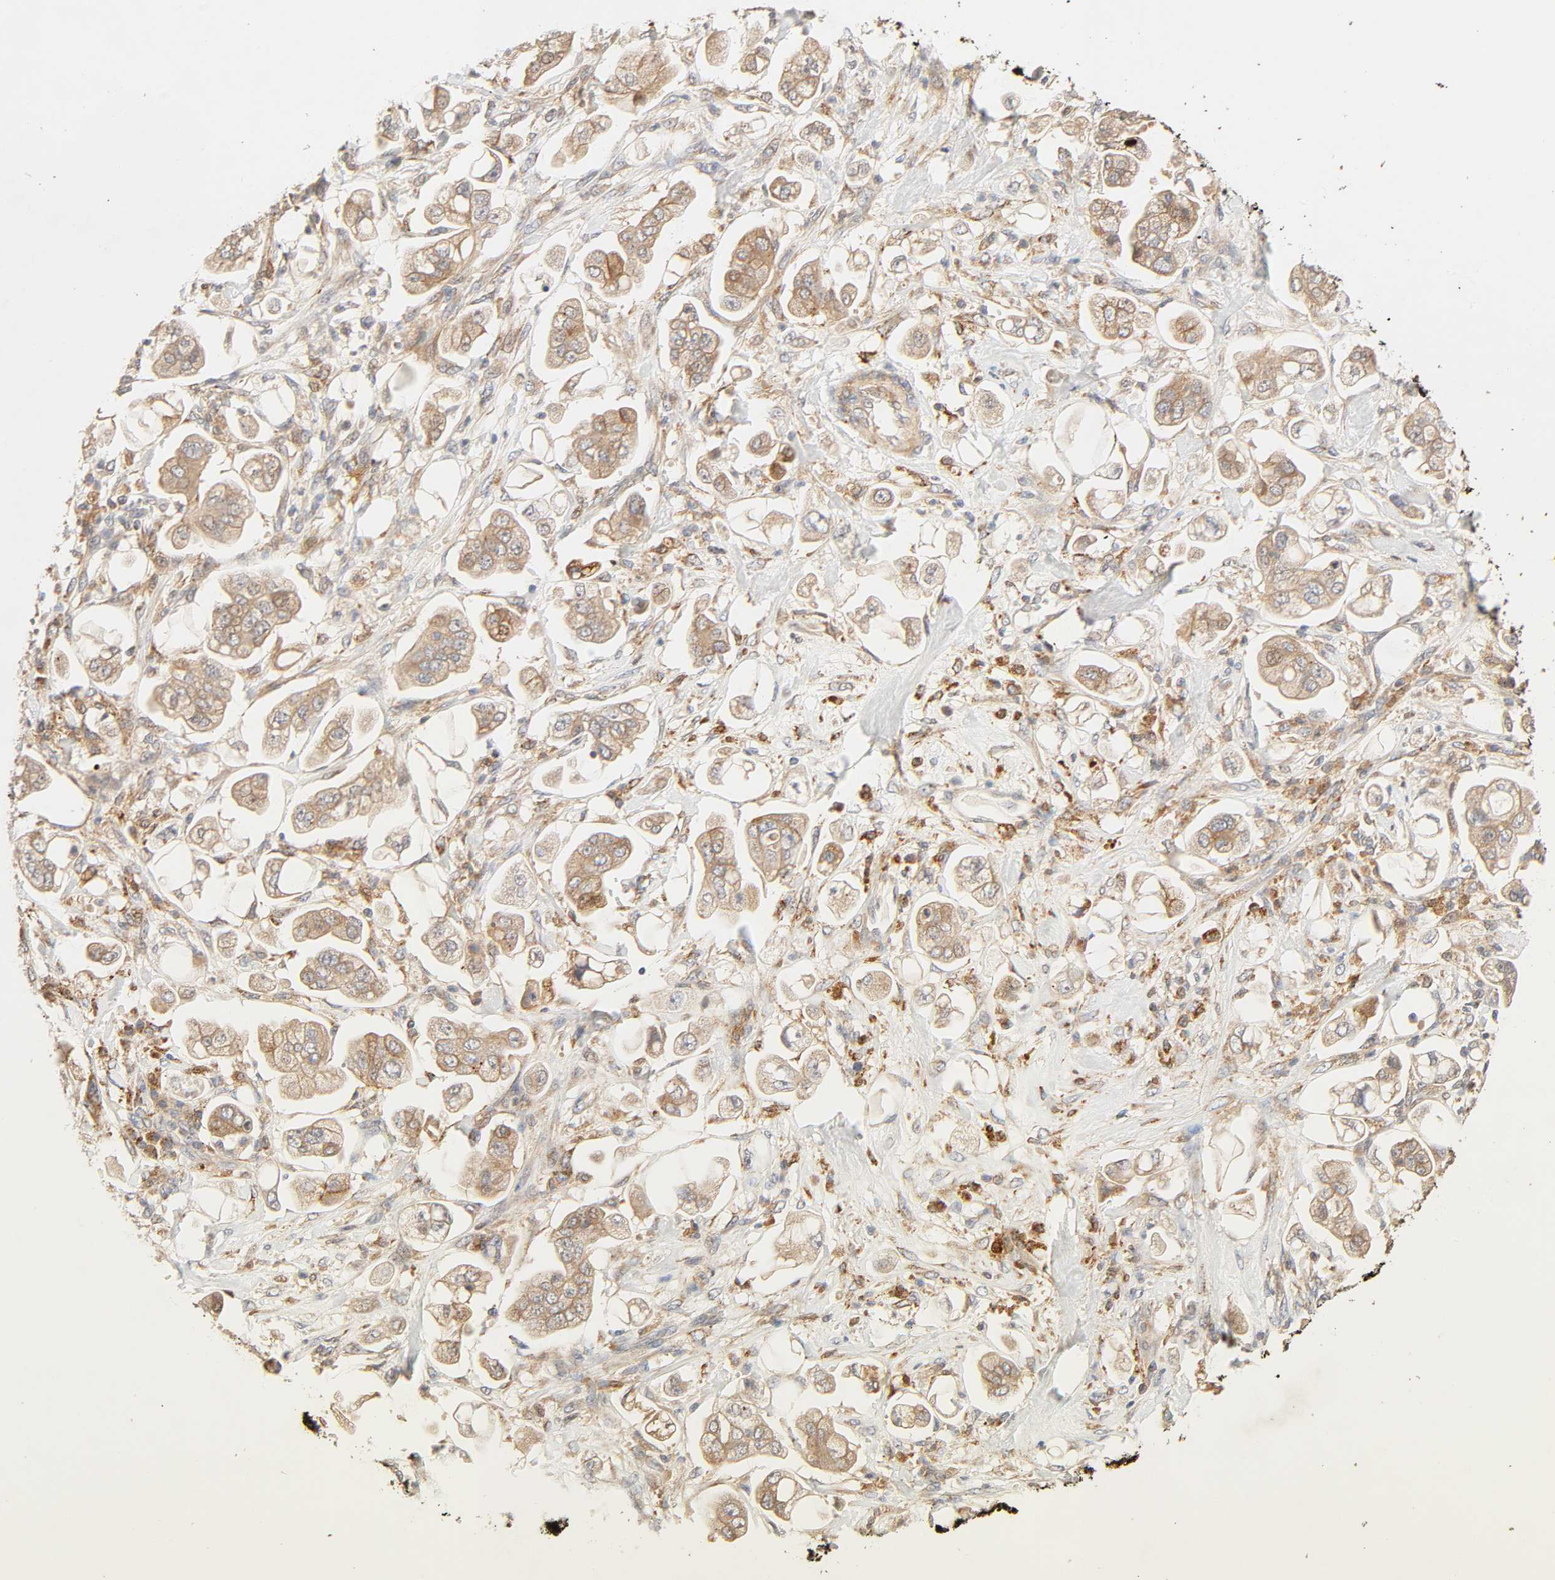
{"staining": {"intensity": "moderate", "quantity": ">75%", "location": "cytoplasmic/membranous"}, "tissue": "stomach cancer", "cell_type": "Tumor cells", "image_type": "cancer", "snomed": [{"axis": "morphology", "description": "Adenocarcinoma, NOS"}, {"axis": "topography", "description": "Stomach"}], "caption": "Moderate cytoplasmic/membranous protein positivity is seen in approximately >75% of tumor cells in adenocarcinoma (stomach).", "gene": "MAPK6", "patient": {"sex": "male", "age": 62}}